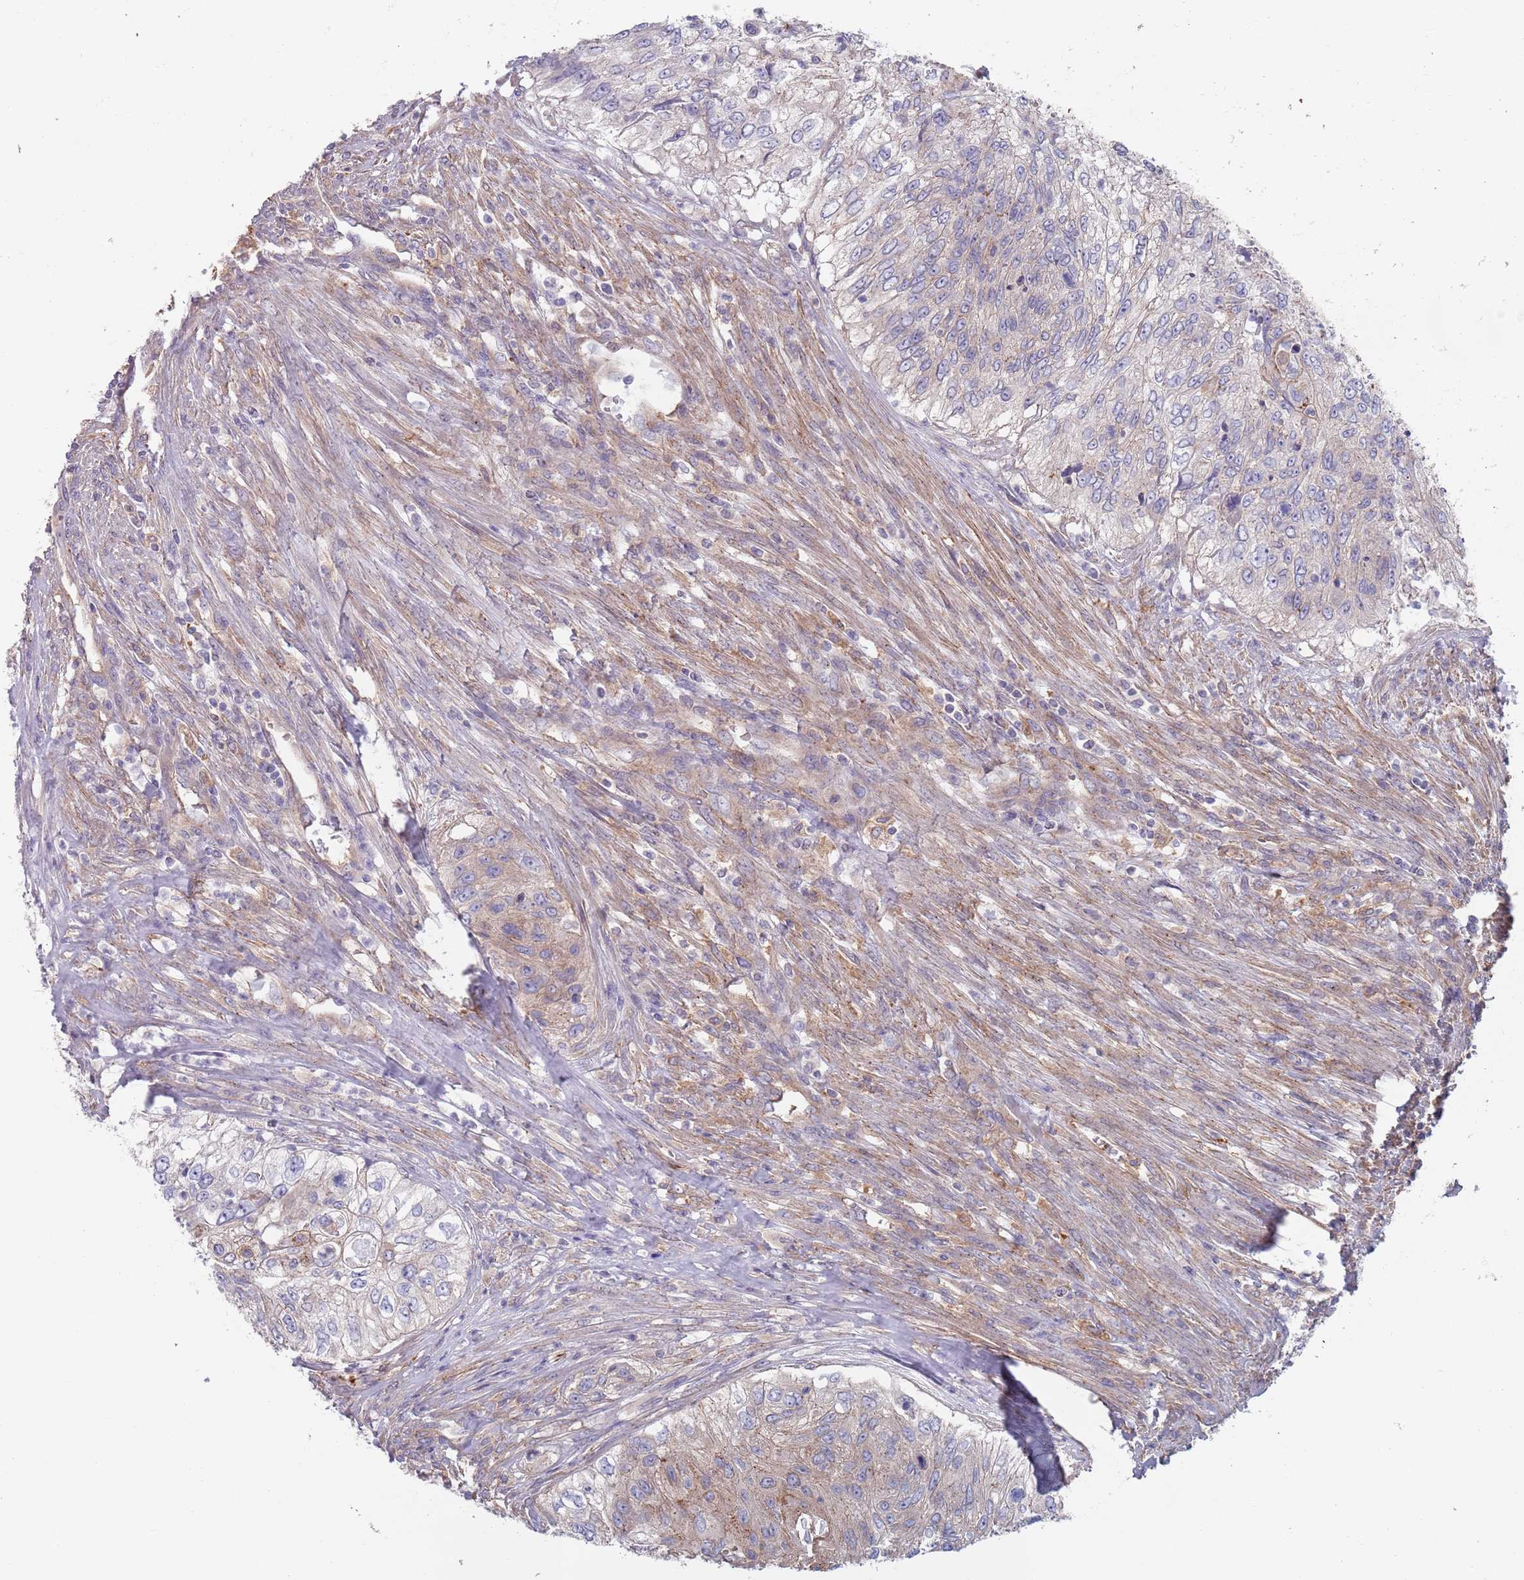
{"staining": {"intensity": "weak", "quantity": "<25%", "location": "cytoplasmic/membranous"}, "tissue": "urothelial cancer", "cell_type": "Tumor cells", "image_type": "cancer", "snomed": [{"axis": "morphology", "description": "Urothelial carcinoma, High grade"}, {"axis": "topography", "description": "Urinary bladder"}], "caption": "Tumor cells show no significant staining in urothelial cancer. (DAB (3,3'-diaminobenzidine) IHC visualized using brightfield microscopy, high magnification).", "gene": "APPL2", "patient": {"sex": "female", "age": 60}}